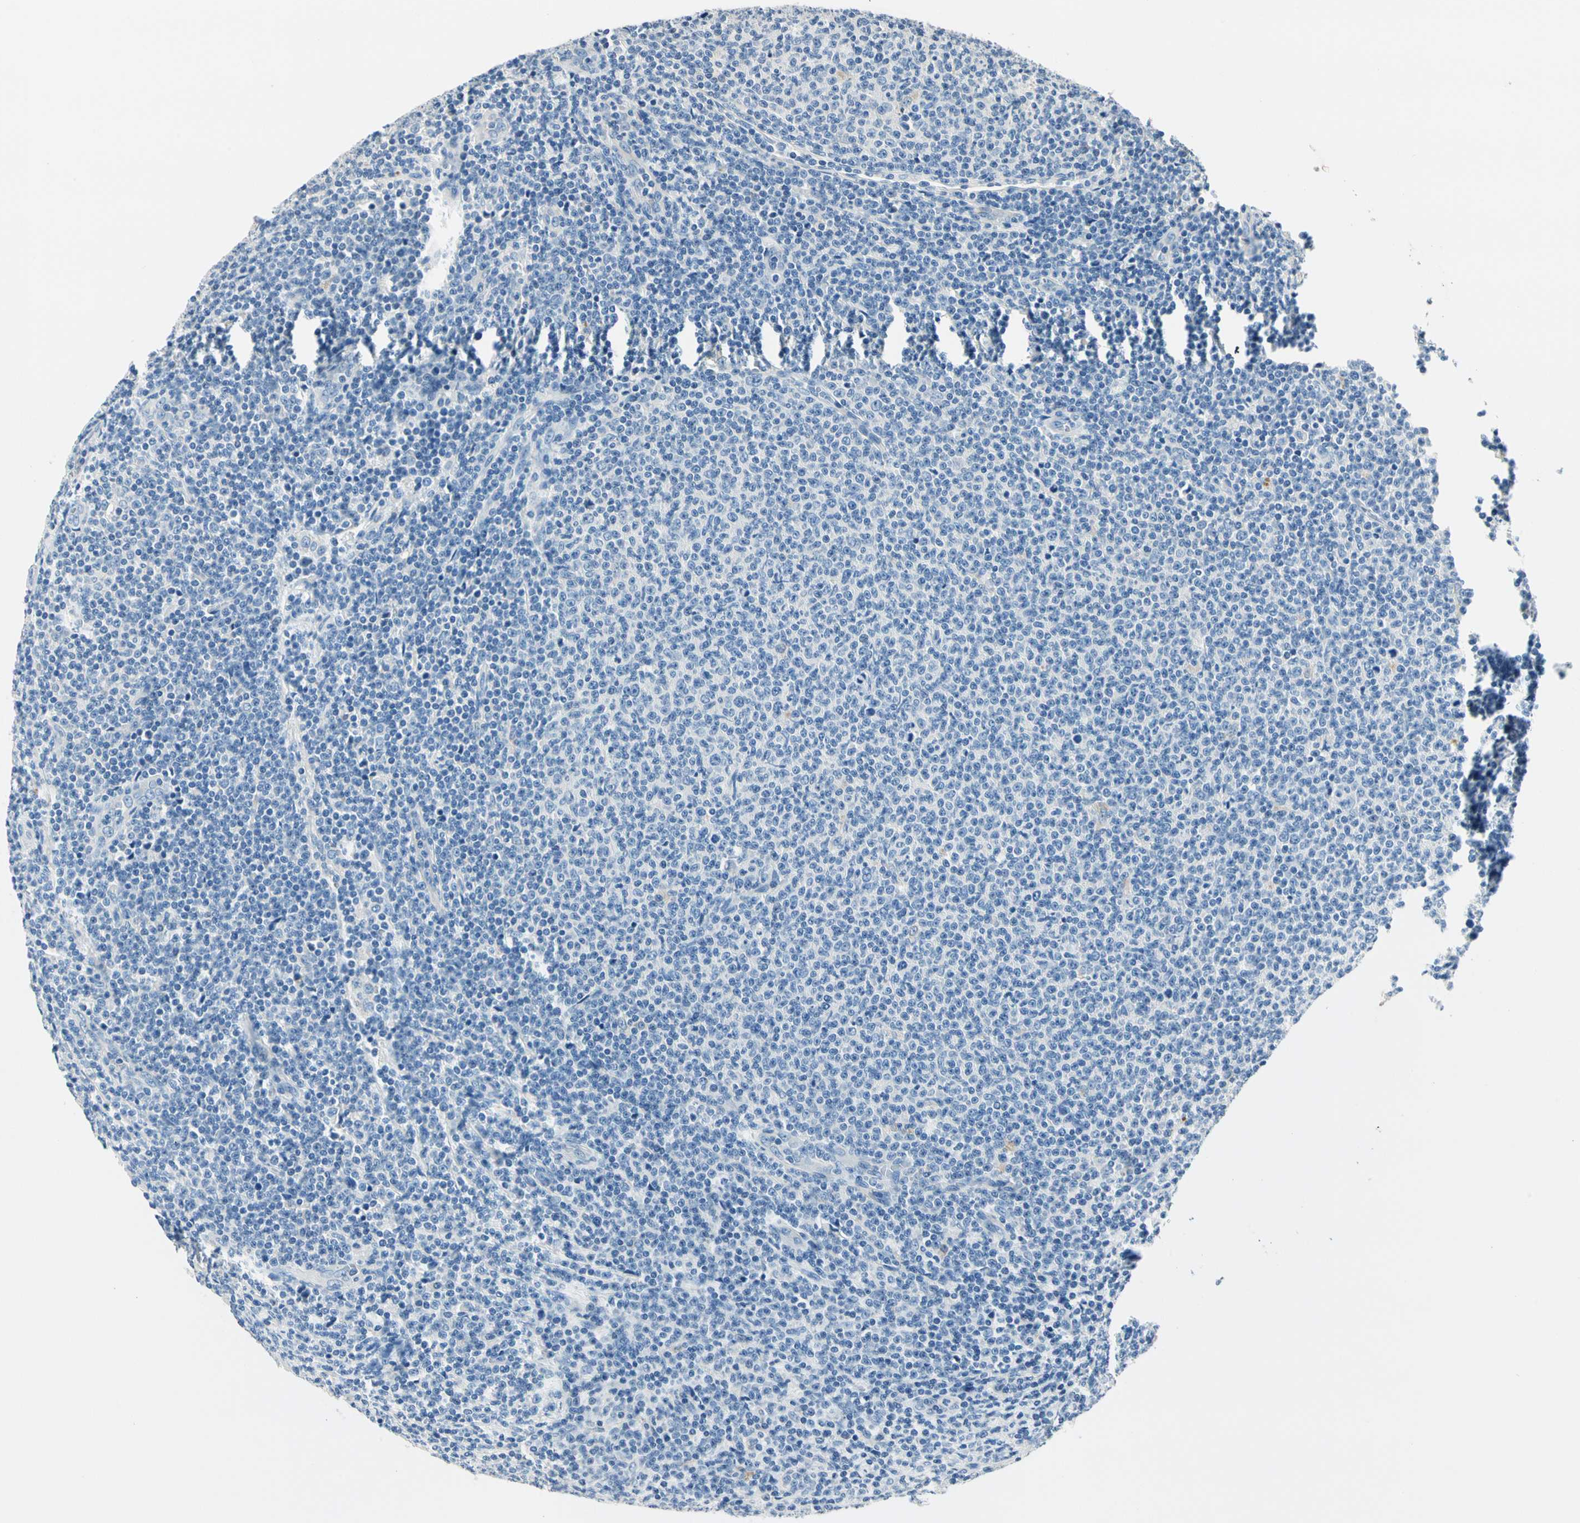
{"staining": {"intensity": "negative", "quantity": "none", "location": "none"}, "tissue": "lymphoma", "cell_type": "Tumor cells", "image_type": "cancer", "snomed": [{"axis": "morphology", "description": "Malignant lymphoma, non-Hodgkin's type, Low grade"}, {"axis": "topography", "description": "Lymph node"}], "caption": "Immunohistochemical staining of malignant lymphoma, non-Hodgkin's type (low-grade) exhibits no significant expression in tumor cells.", "gene": "TGFBR3", "patient": {"sex": "male", "age": 66}}